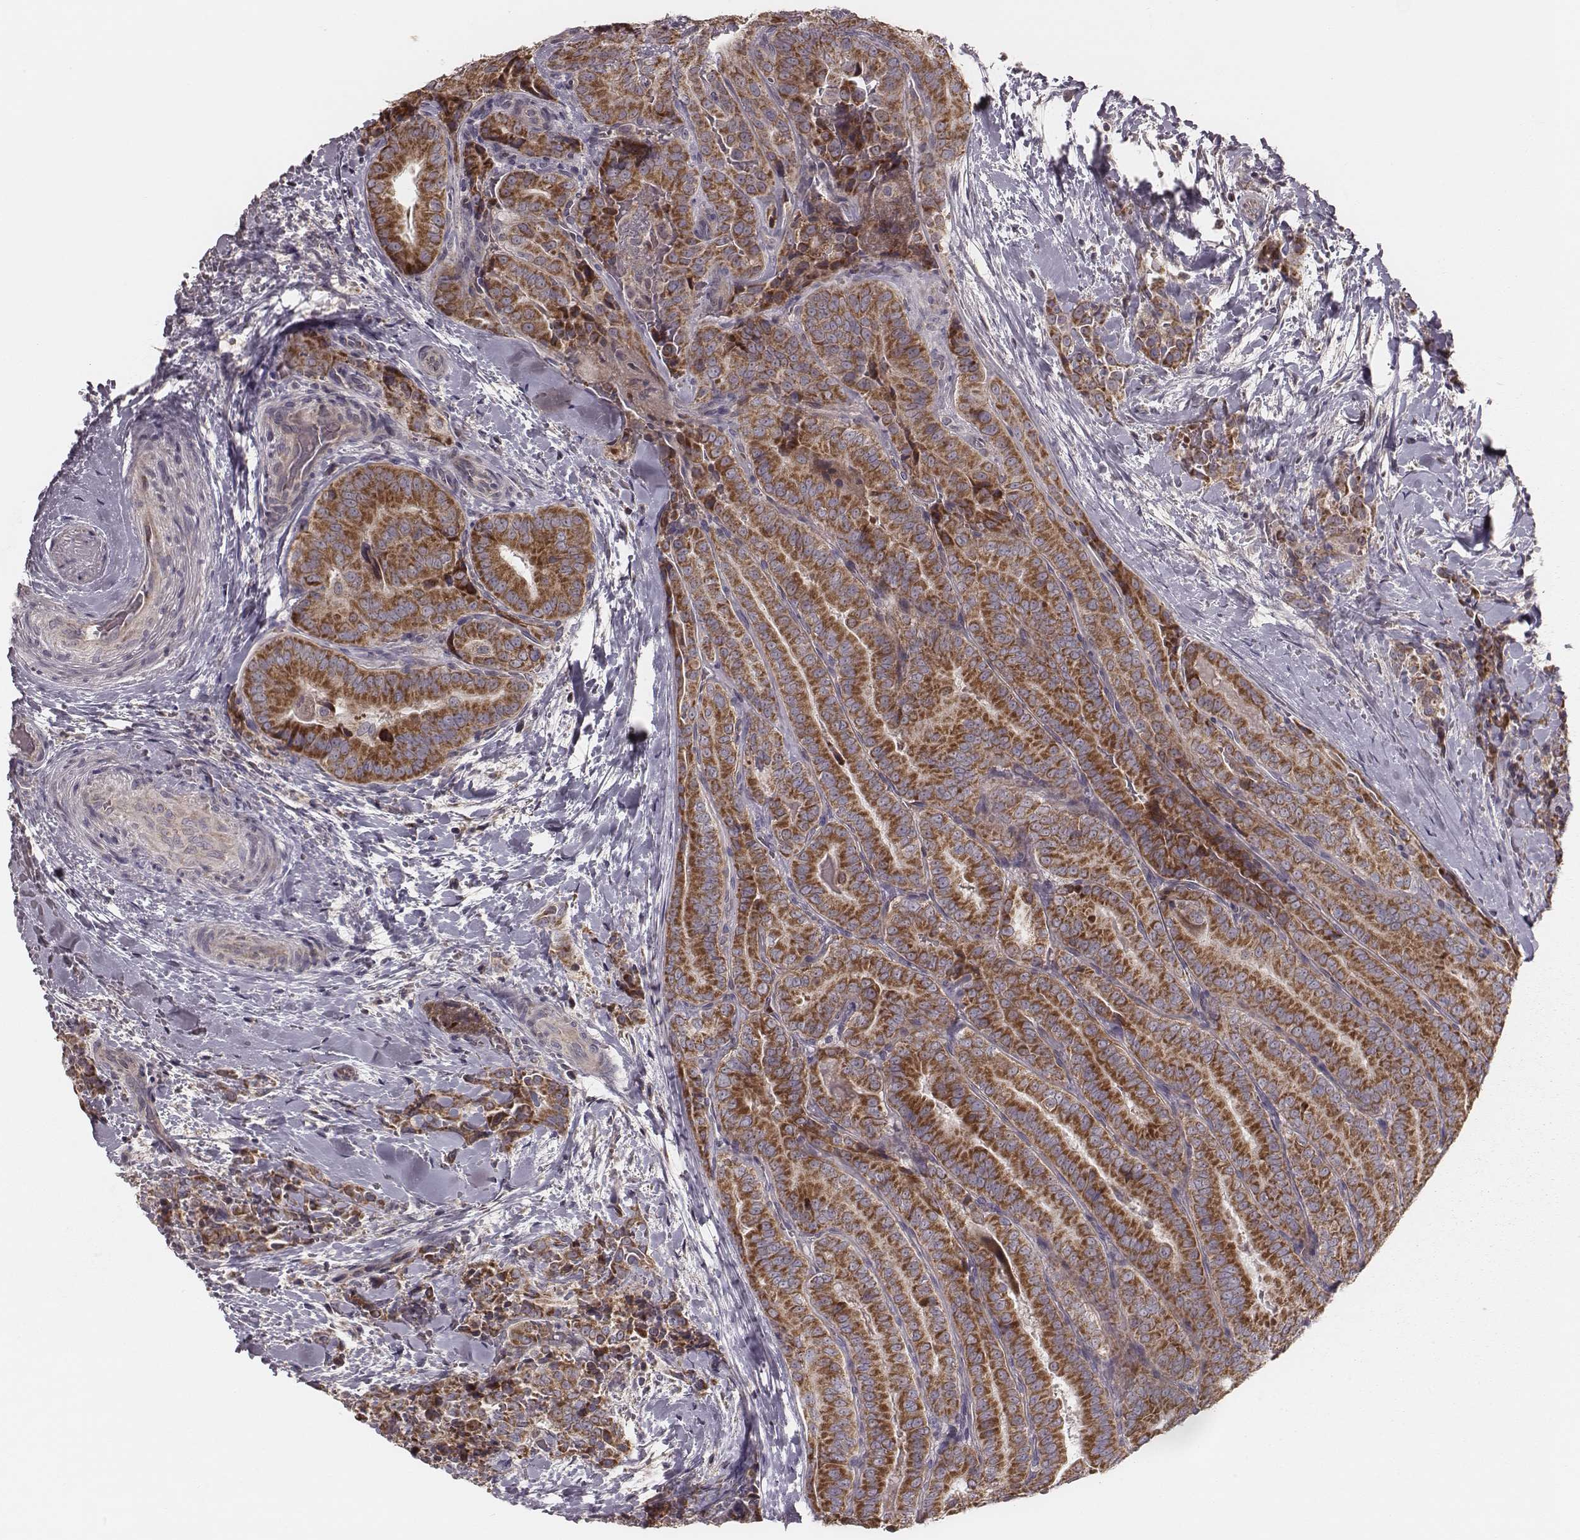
{"staining": {"intensity": "strong", "quantity": ">75%", "location": "cytoplasmic/membranous"}, "tissue": "thyroid cancer", "cell_type": "Tumor cells", "image_type": "cancer", "snomed": [{"axis": "morphology", "description": "Papillary adenocarcinoma, NOS"}, {"axis": "topography", "description": "Thyroid gland"}], "caption": "A histopathology image of human thyroid cancer (papillary adenocarcinoma) stained for a protein shows strong cytoplasmic/membranous brown staining in tumor cells. (Stains: DAB (3,3'-diaminobenzidine) in brown, nuclei in blue, Microscopy: brightfield microscopy at high magnification).", "gene": "MRPS27", "patient": {"sex": "male", "age": 61}}